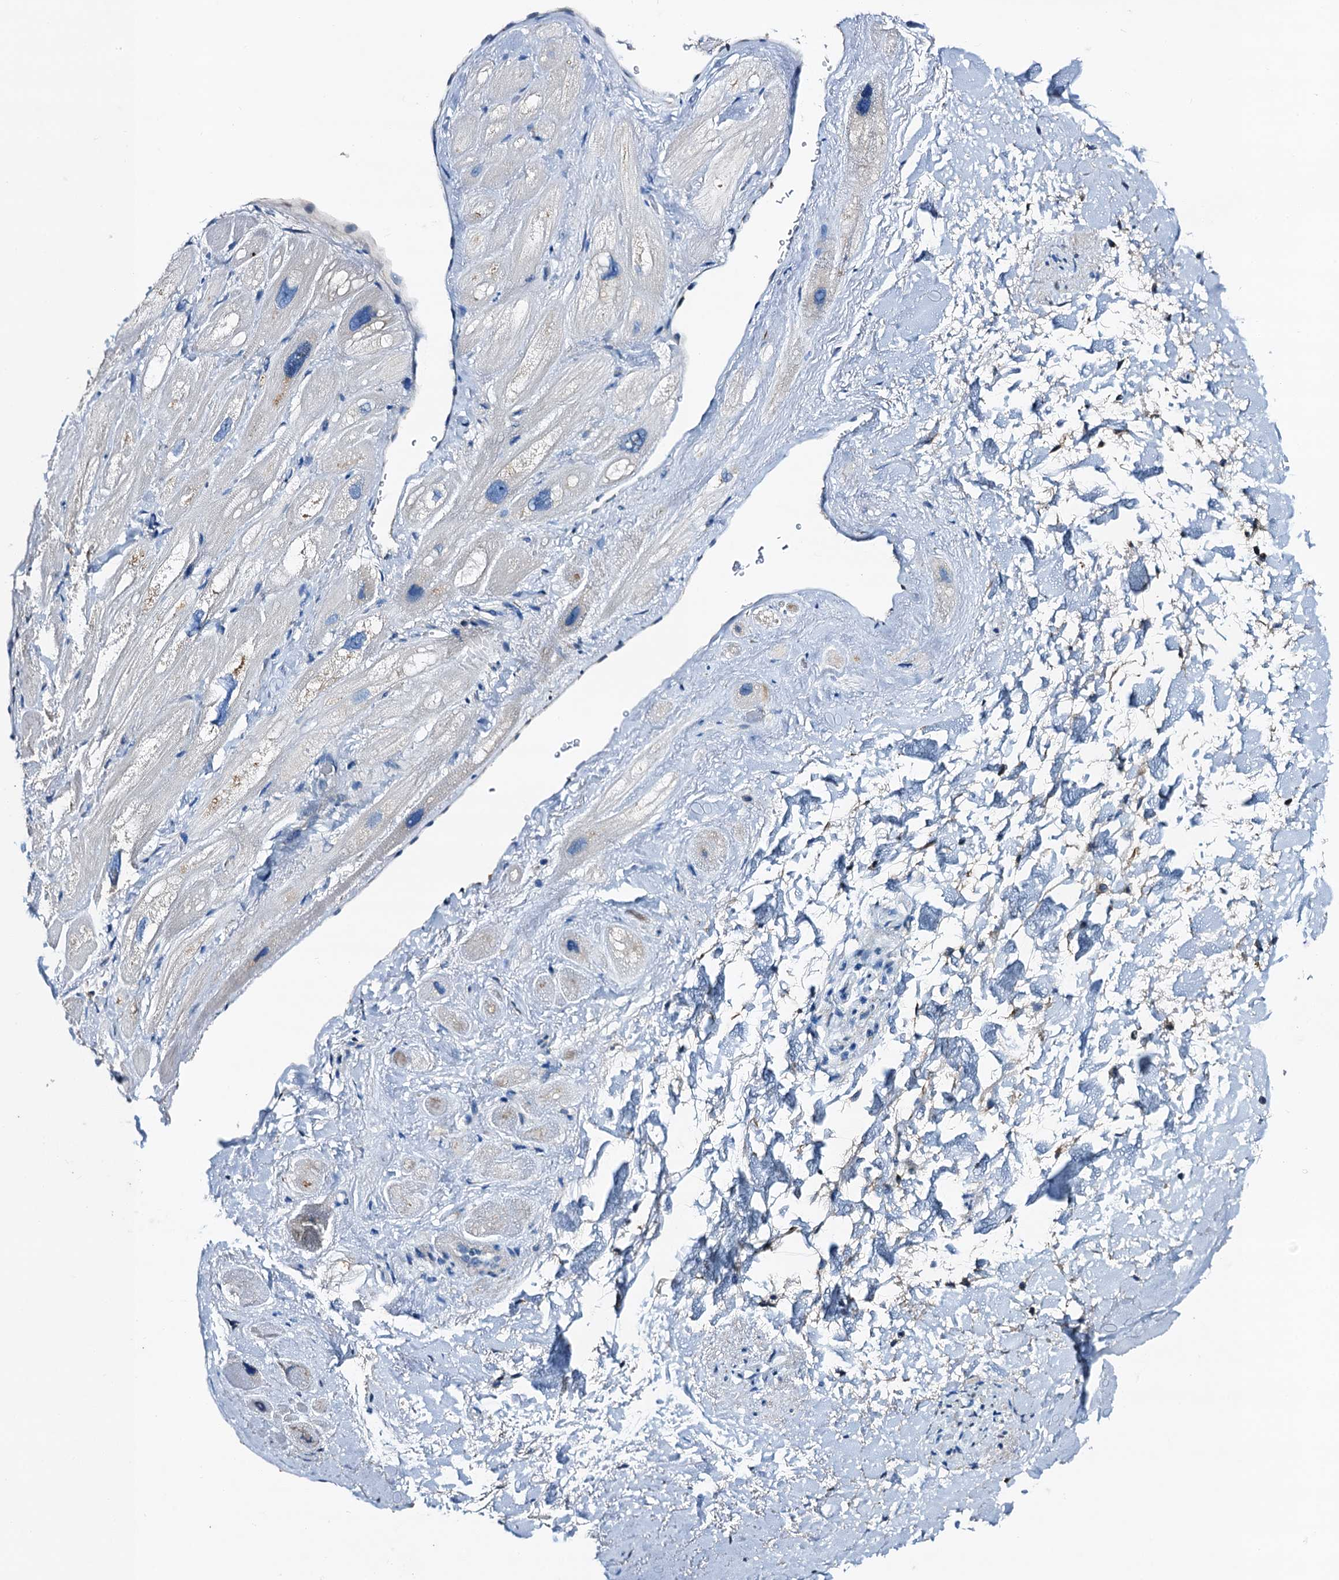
{"staining": {"intensity": "moderate", "quantity": "<25%", "location": "cytoplasmic/membranous"}, "tissue": "heart muscle", "cell_type": "Cardiomyocytes", "image_type": "normal", "snomed": [{"axis": "morphology", "description": "Normal tissue, NOS"}, {"axis": "topography", "description": "Heart"}], "caption": "Cardiomyocytes exhibit low levels of moderate cytoplasmic/membranous positivity in about <25% of cells in benign heart muscle. (Brightfield microscopy of DAB IHC at high magnification).", "gene": "FREM3", "patient": {"sex": "male", "age": 49}}